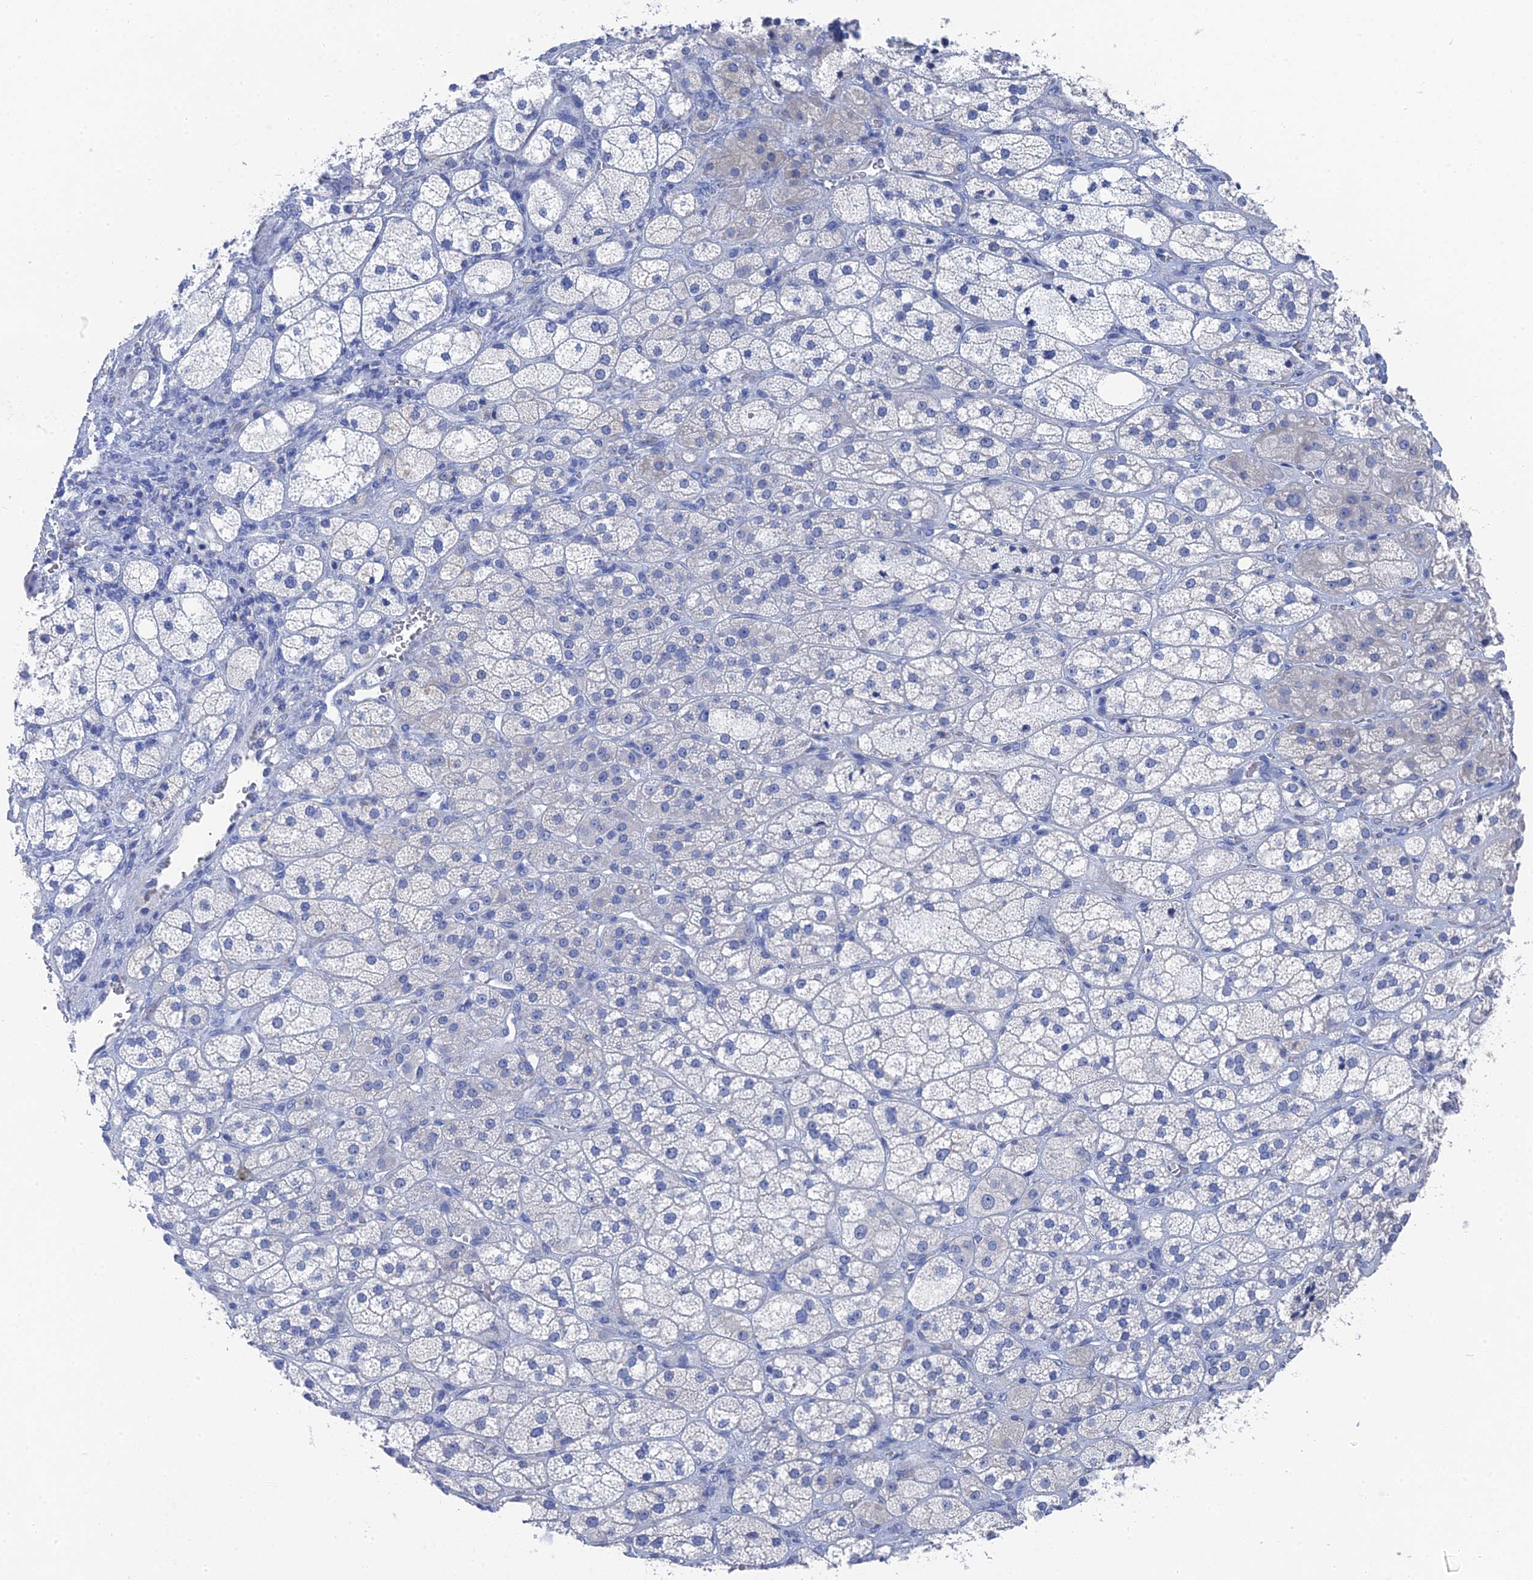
{"staining": {"intensity": "negative", "quantity": "none", "location": "none"}, "tissue": "adrenal gland", "cell_type": "Glandular cells", "image_type": "normal", "snomed": [{"axis": "morphology", "description": "Normal tissue, NOS"}, {"axis": "topography", "description": "Adrenal gland"}], "caption": "A photomicrograph of adrenal gland stained for a protein exhibits no brown staining in glandular cells. (Immunohistochemistry (ihc), brightfield microscopy, high magnification).", "gene": "GFAP", "patient": {"sex": "male", "age": 61}}